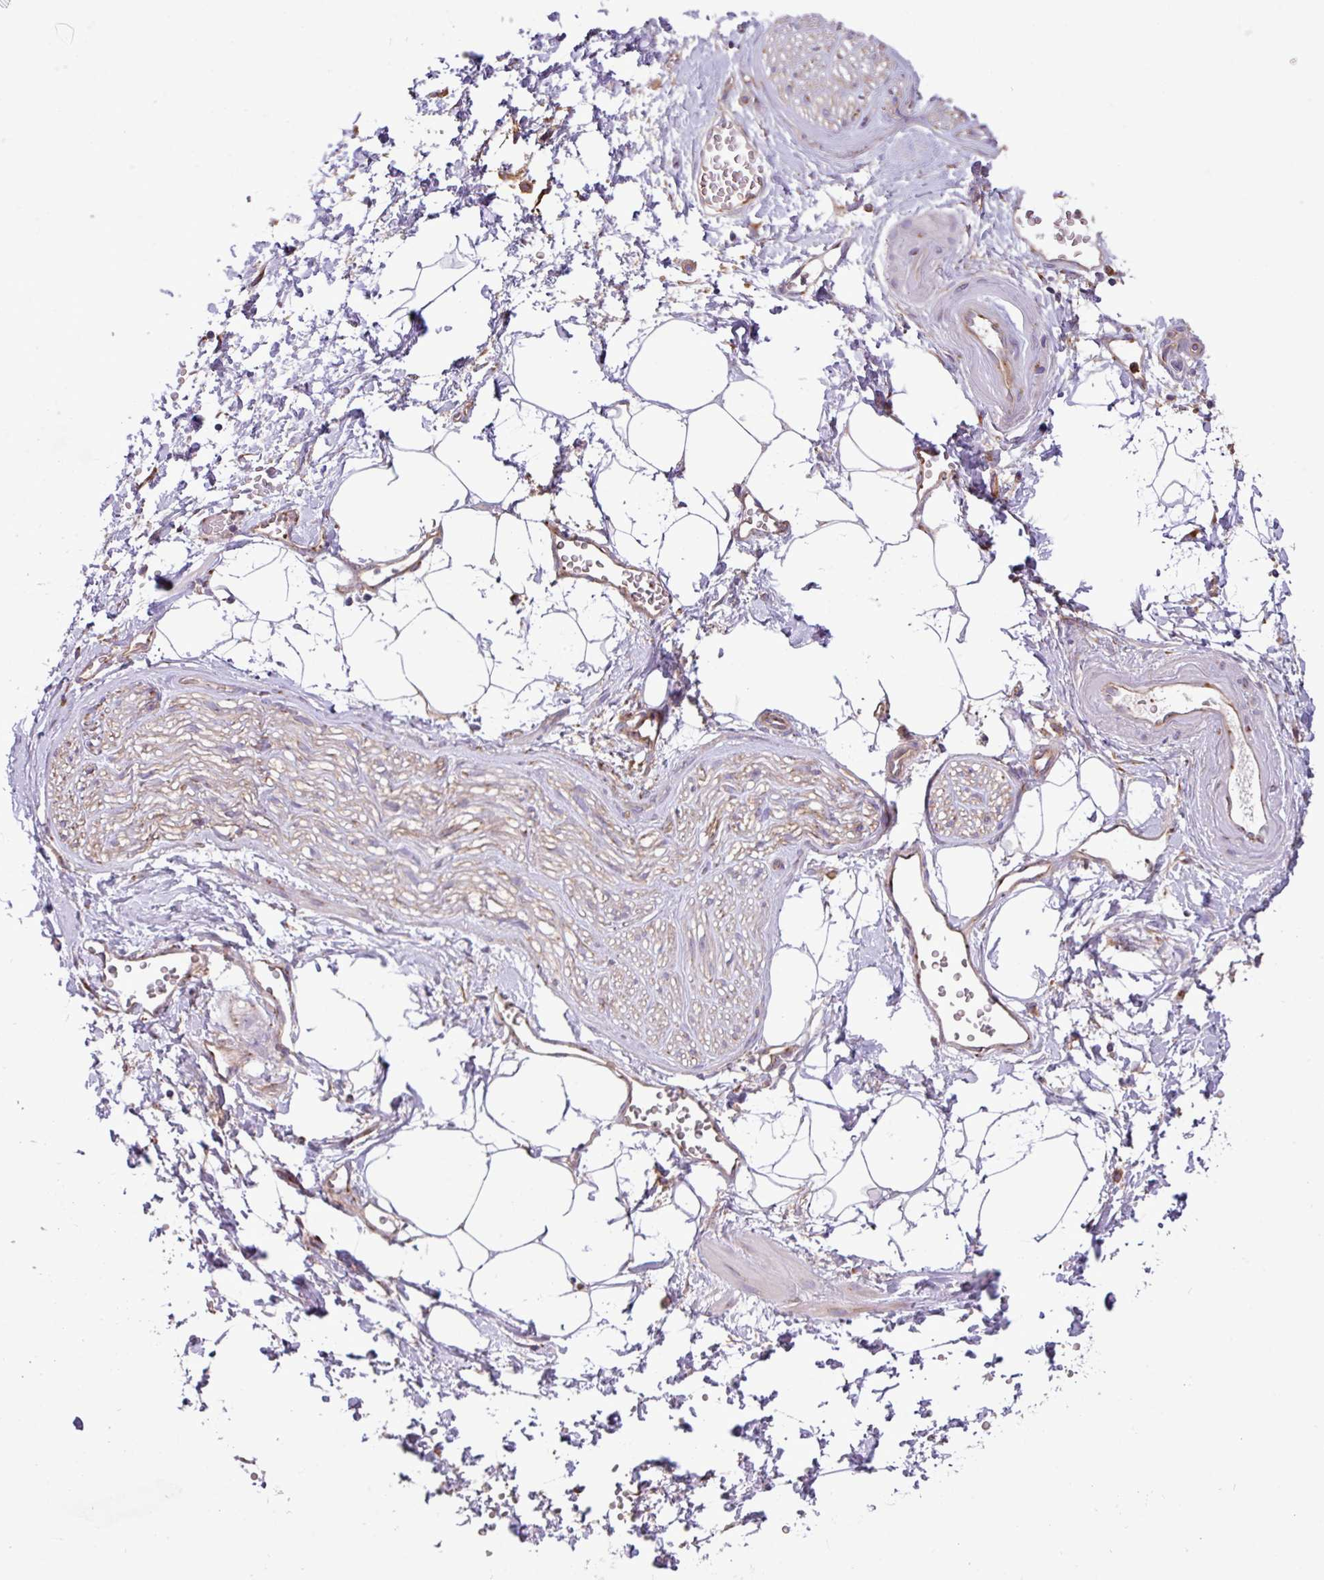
{"staining": {"intensity": "negative", "quantity": "none", "location": "none"}, "tissue": "adipose tissue", "cell_type": "Adipocytes", "image_type": "normal", "snomed": [{"axis": "morphology", "description": "Normal tissue, NOS"}, {"axis": "topography", "description": "Prostate"}, {"axis": "topography", "description": "Peripheral nerve tissue"}], "caption": "Image shows no protein positivity in adipocytes of benign adipose tissue.", "gene": "RAB19", "patient": {"sex": "male", "age": 55}}